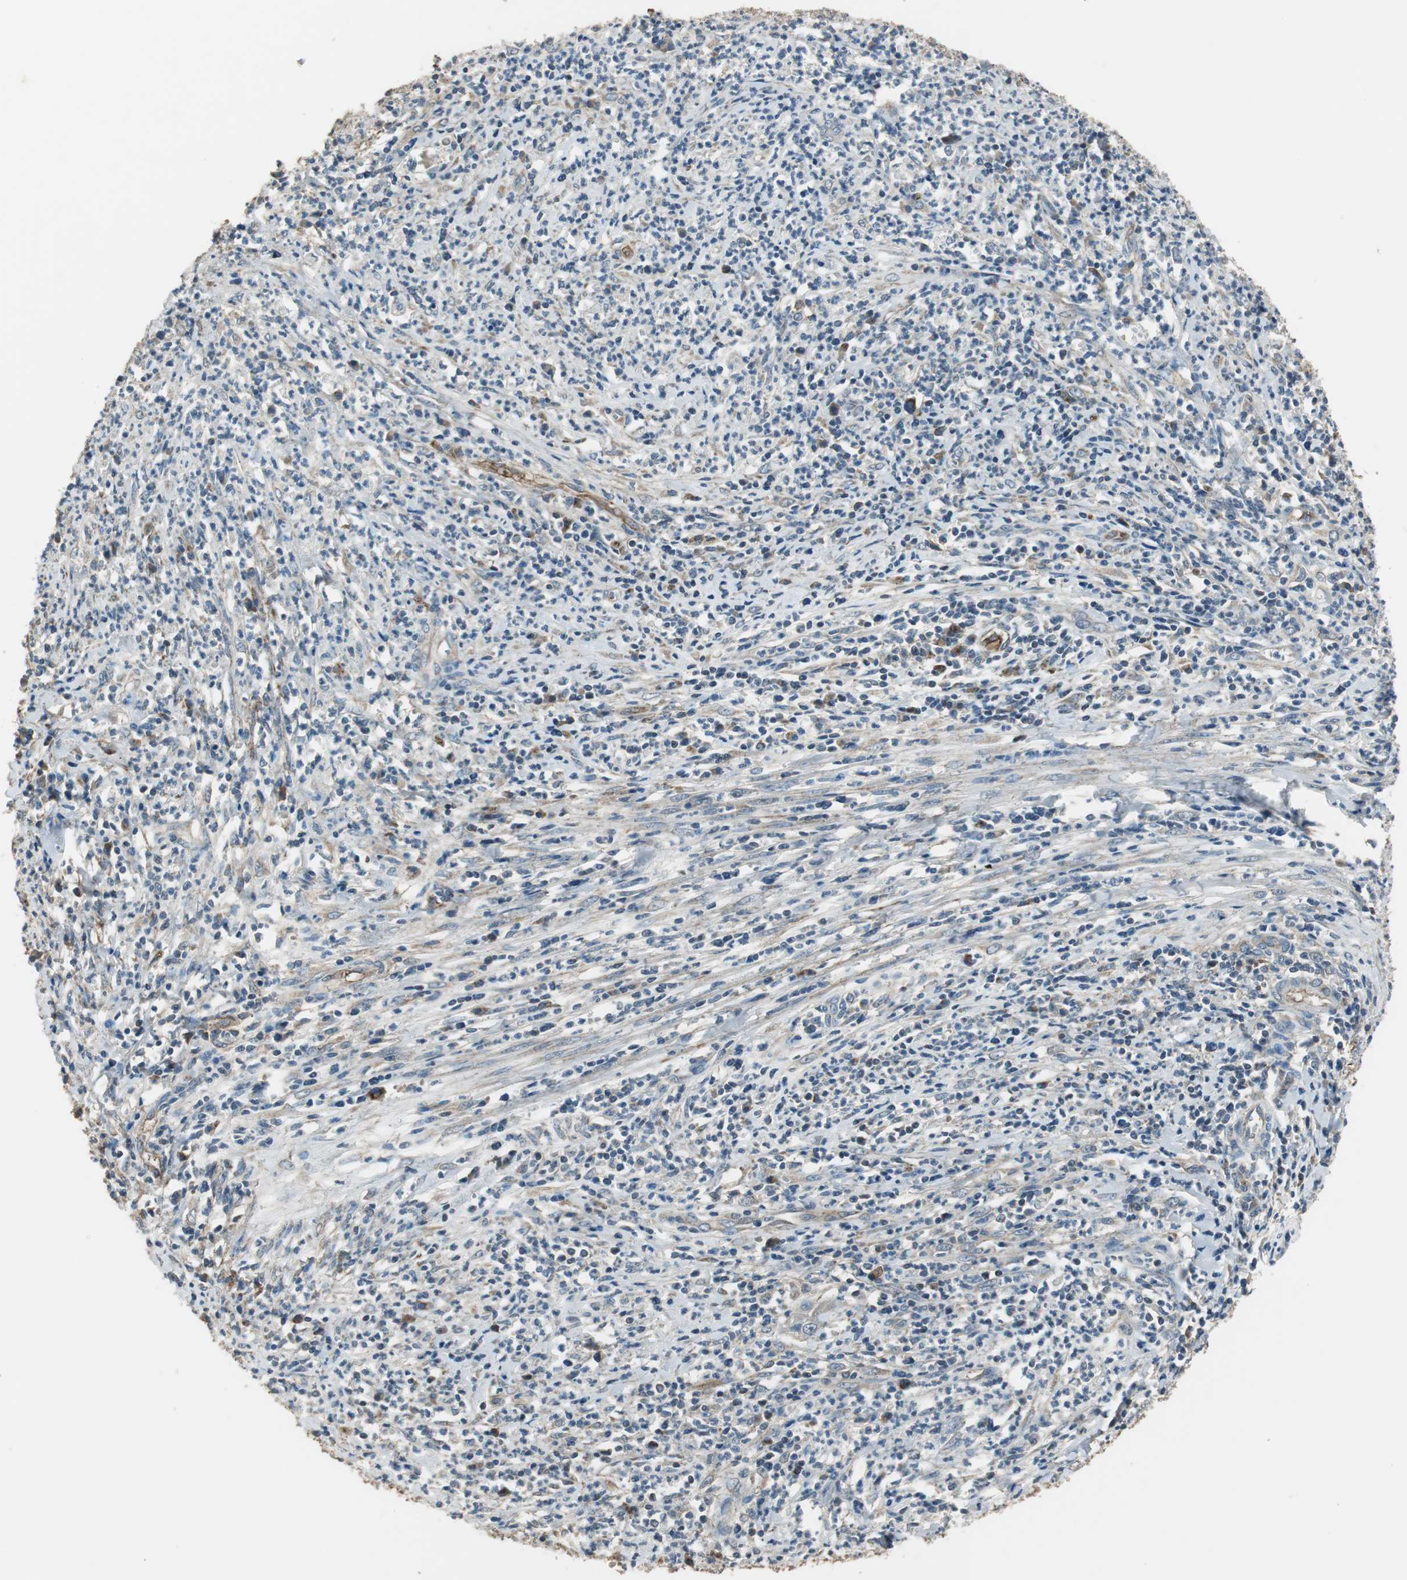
{"staining": {"intensity": "weak", "quantity": ">75%", "location": "cytoplasmic/membranous"}, "tissue": "cervical cancer", "cell_type": "Tumor cells", "image_type": "cancer", "snomed": [{"axis": "morphology", "description": "Squamous cell carcinoma, NOS"}, {"axis": "topography", "description": "Cervix"}], "caption": "Immunohistochemical staining of human cervical cancer (squamous cell carcinoma) shows low levels of weak cytoplasmic/membranous protein expression in about >75% of tumor cells.", "gene": "MSTO1", "patient": {"sex": "female", "age": 32}}